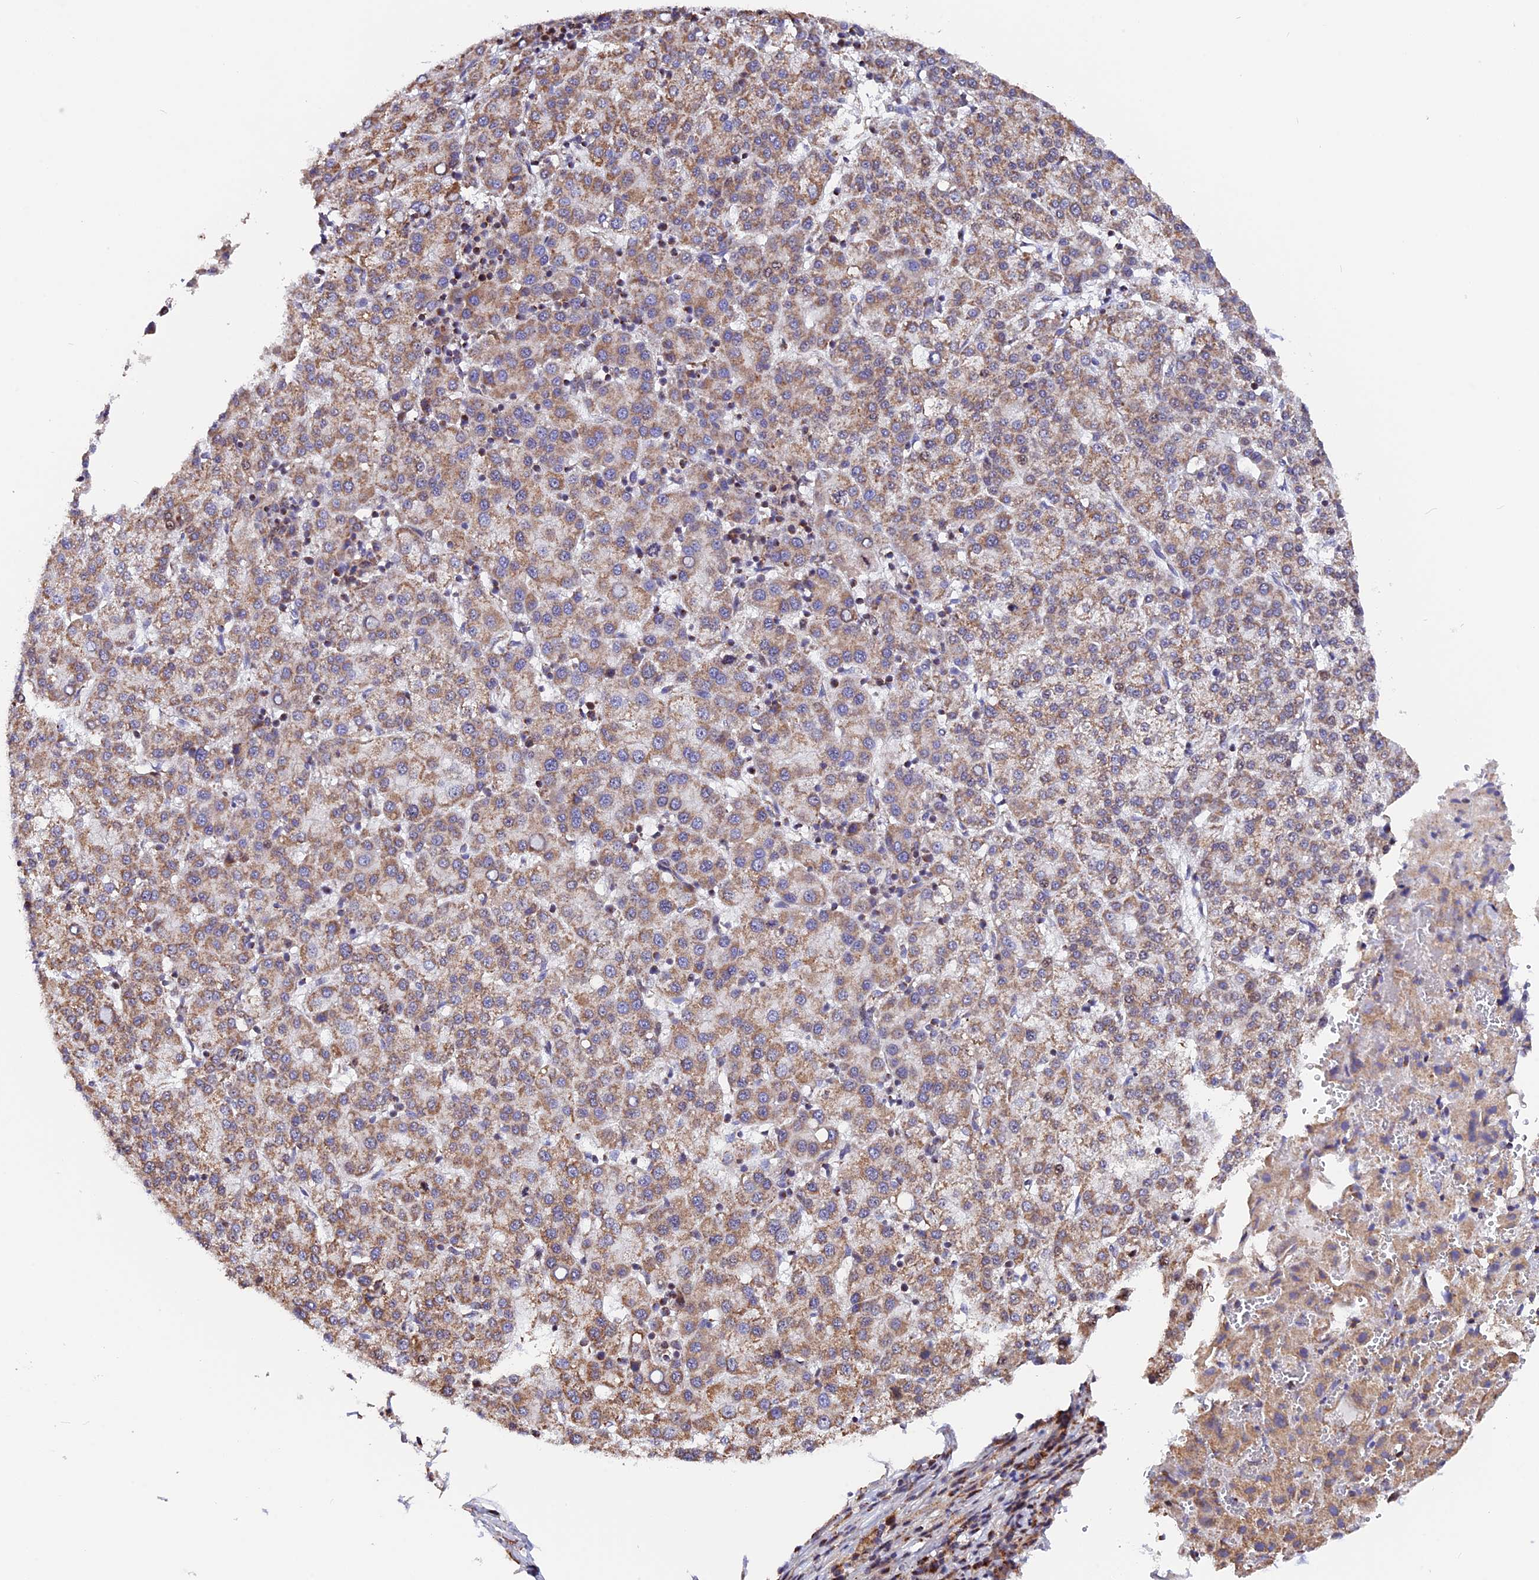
{"staining": {"intensity": "moderate", "quantity": ">75%", "location": "cytoplasmic/membranous"}, "tissue": "liver cancer", "cell_type": "Tumor cells", "image_type": "cancer", "snomed": [{"axis": "morphology", "description": "Carcinoma, Hepatocellular, NOS"}, {"axis": "topography", "description": "Liver"}], "caption": "DAB immunohistochemical staining of human liver cancer (hepatocellular carcinoma) reveals moderate cytoplasmic/membranous protein staining in approximately >75% of tumor cells.", "gene": "FAM174C", "patient": {"sex": "female", "age": 58}}